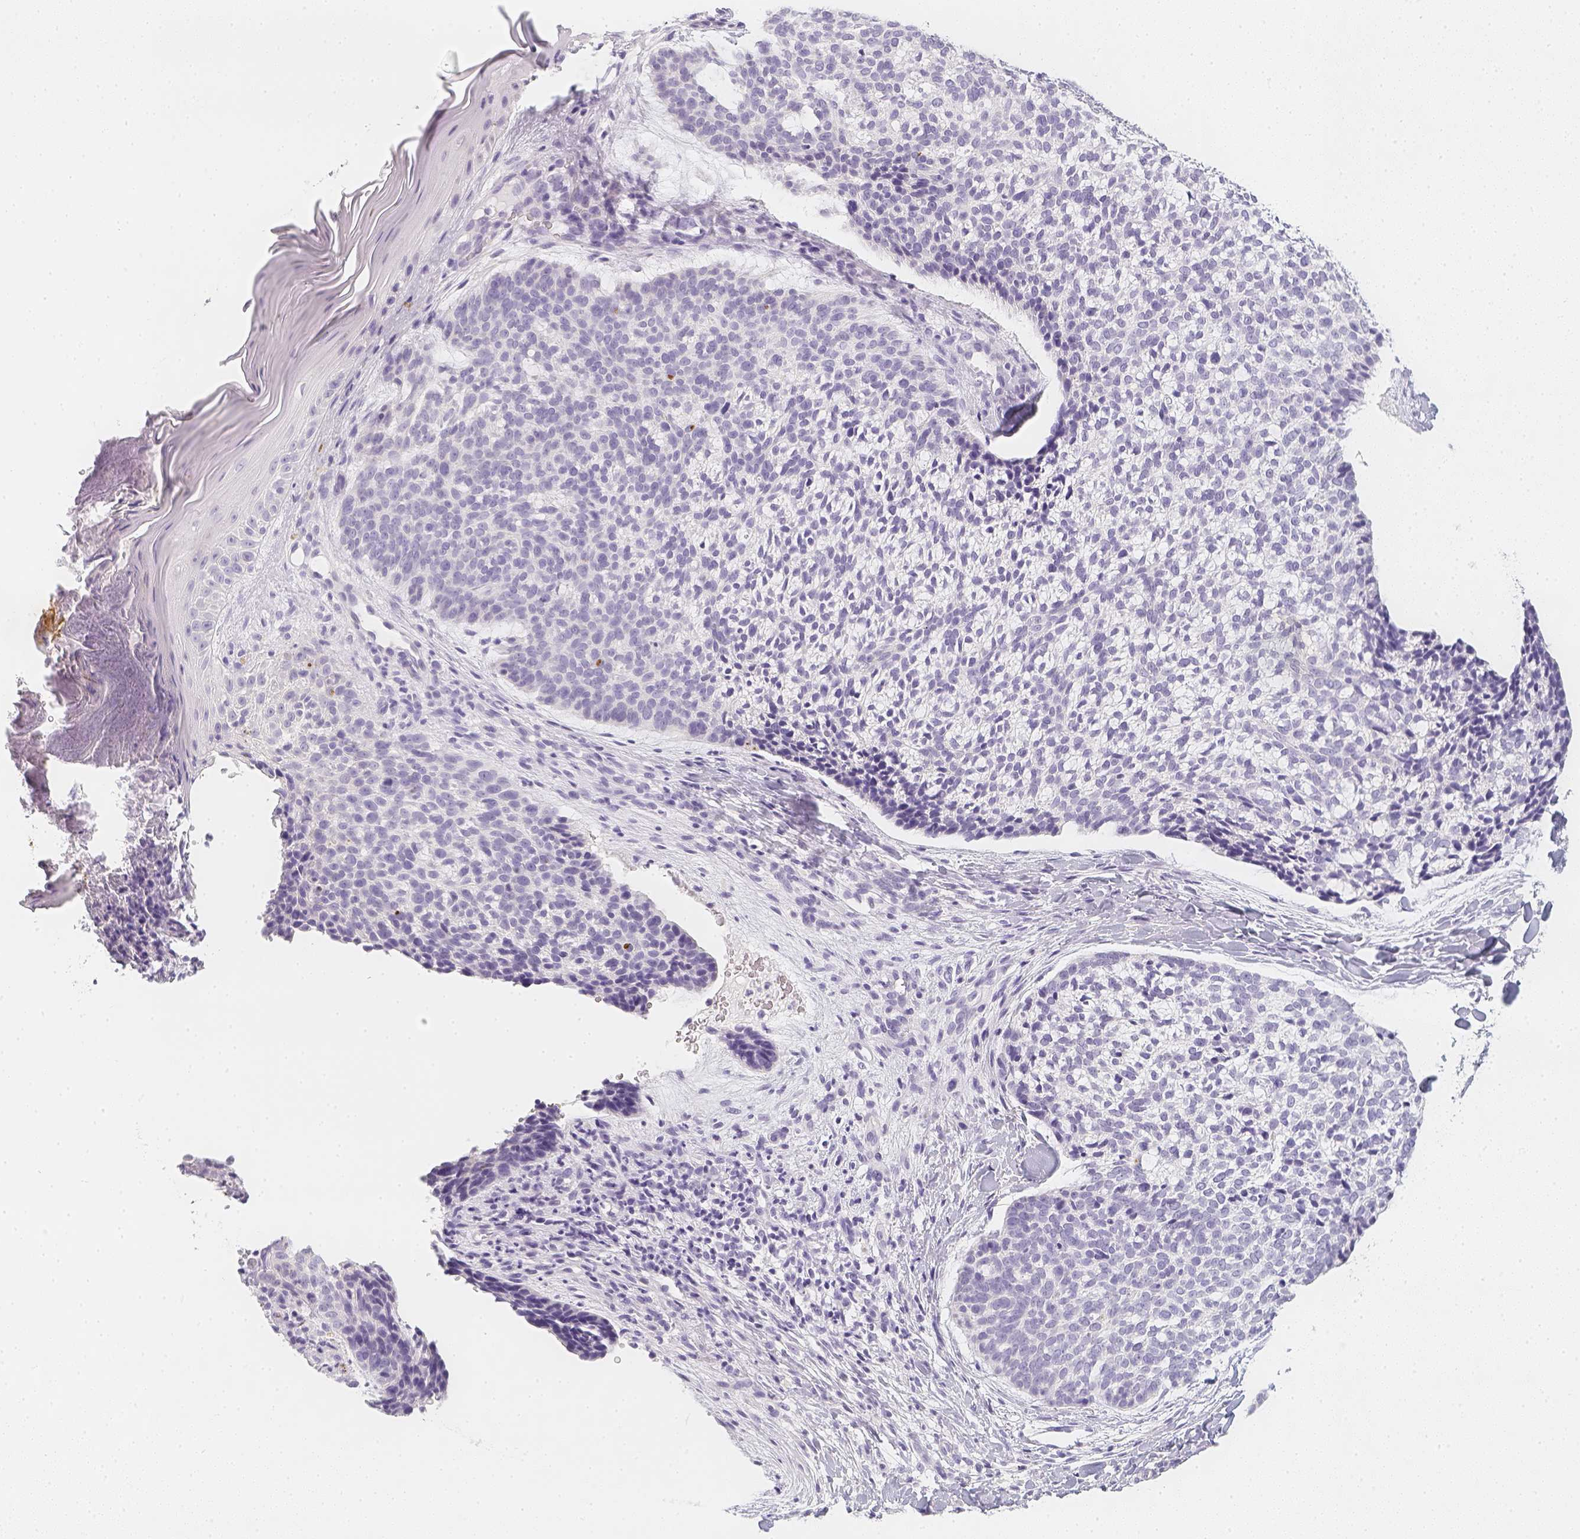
{"staining": {"intensity": "negative", "quantity": "none", "location": "none"}, "tissue": "skin cancer", "cell_type": "Tumor cells", "image_type": "cancer", "snomed": [{"axis": "morphology", "description": "Basal cell carcinoma"}, {"axis": "topography", "description": "Skin"}], "caption": "Photomicrograph shows no protein positivity in tumor cells of skin basal cell carcinoma tissue. (DAB IHC, high magnification).", "gene": "SLC18A1", "patient": {"sex": "male", "age": 64}}